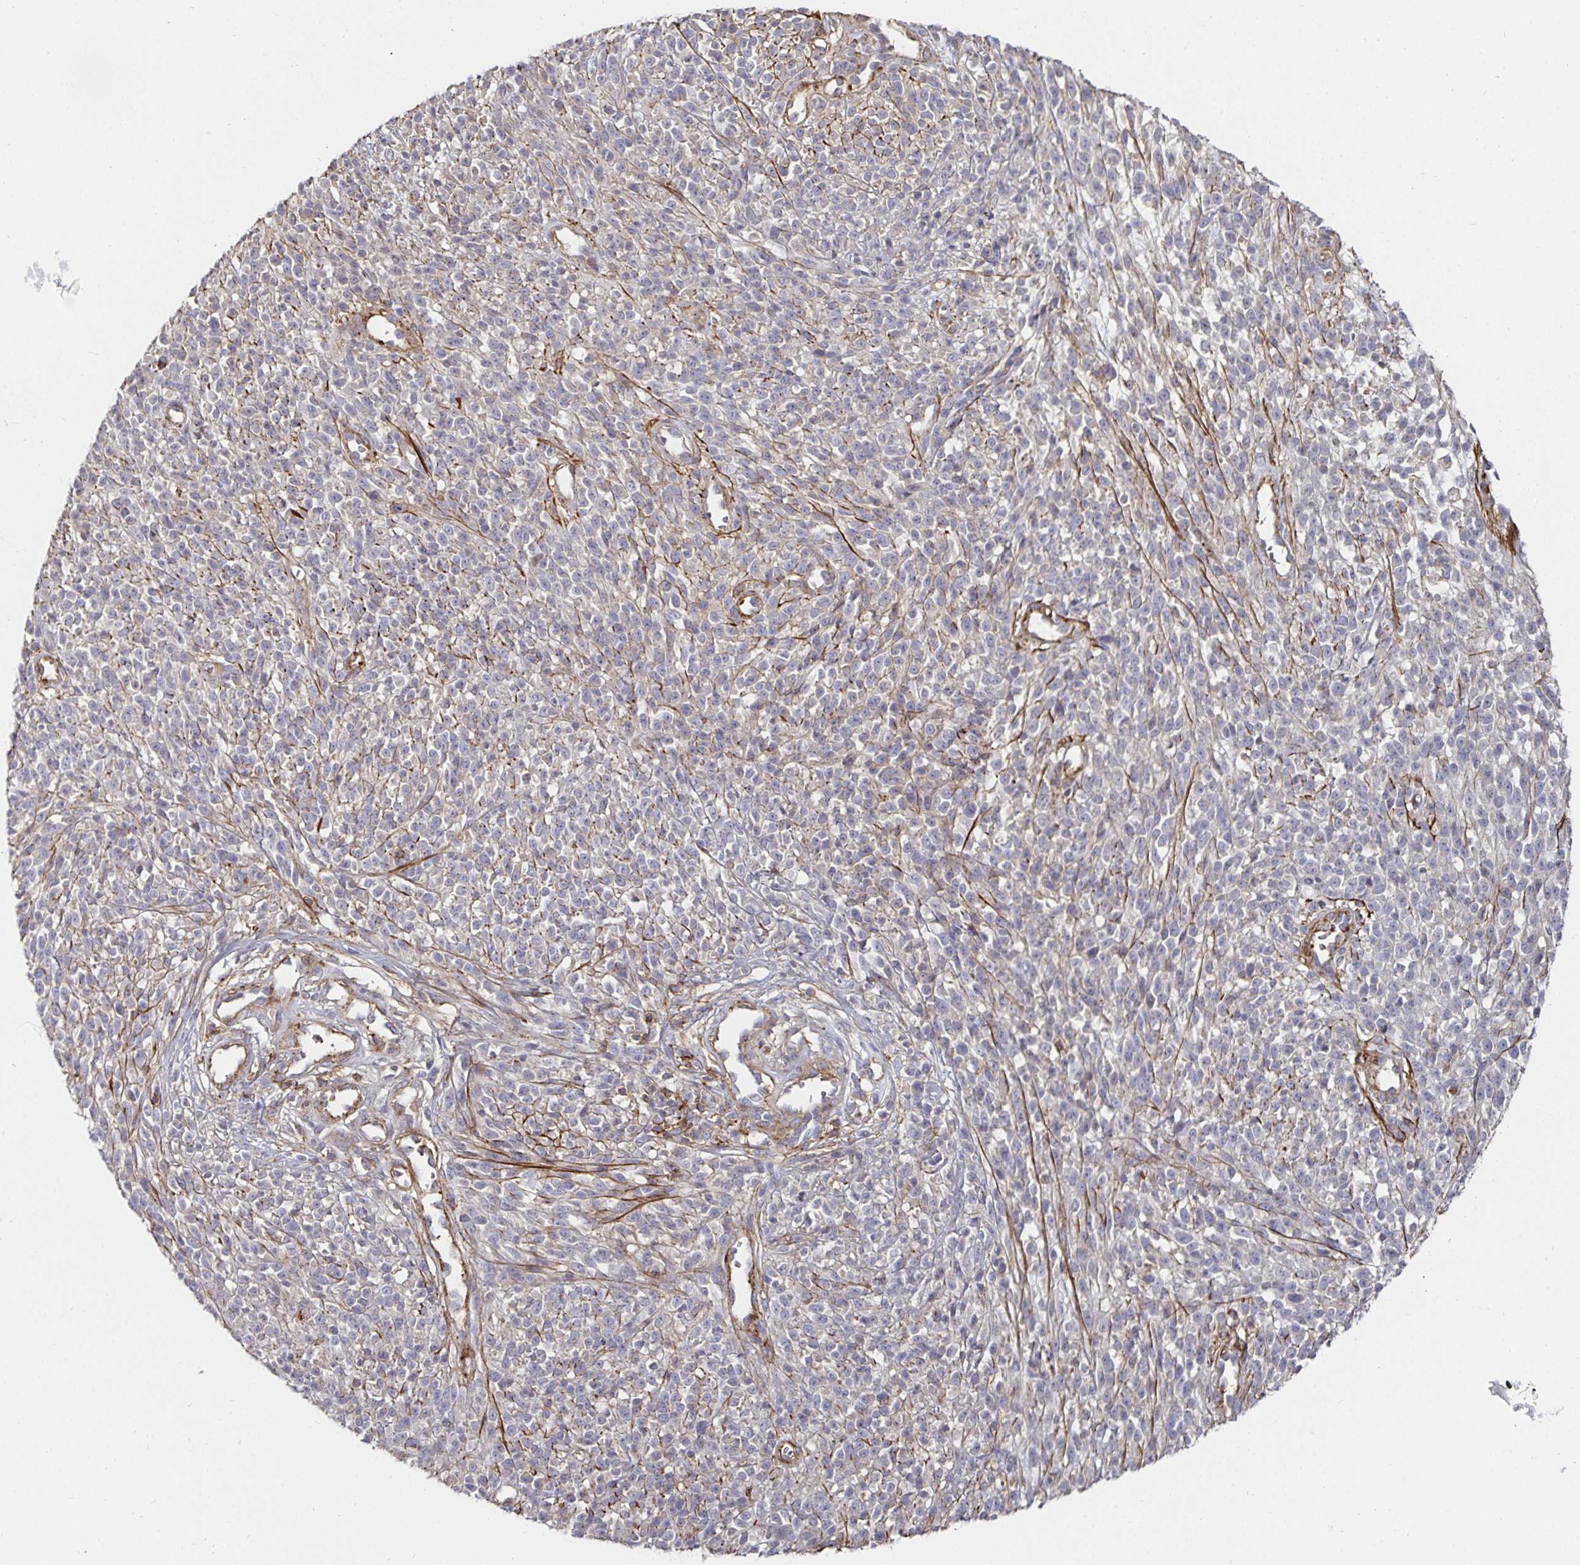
{"staining": {"intensity": "moderate", "quantity": "<25%", "location": "cytoplasmic/membranous"}, "tissue": "melanoma", "cell_type": "Tumor cells", "image_type": "cancer", "snomed": [{"axis": "morphology", "description": "Malignant melanoma, NOS"}, {"axis": "topography", "description": "Skin"}, {"axis": "topography", "description": "Skin of trunk"}], "caption": "The image shows immunohistochemical staining of melanoma. There is moderate cytoplasmic/membranous expression is present in about <25% of tumor cells. (DAB (3,3'-diaminobenzidine) = brown stain, brightfield microscopy at high magnification).", "gene": "GJA4", "patient": {"sex": "male", "age": 74}}